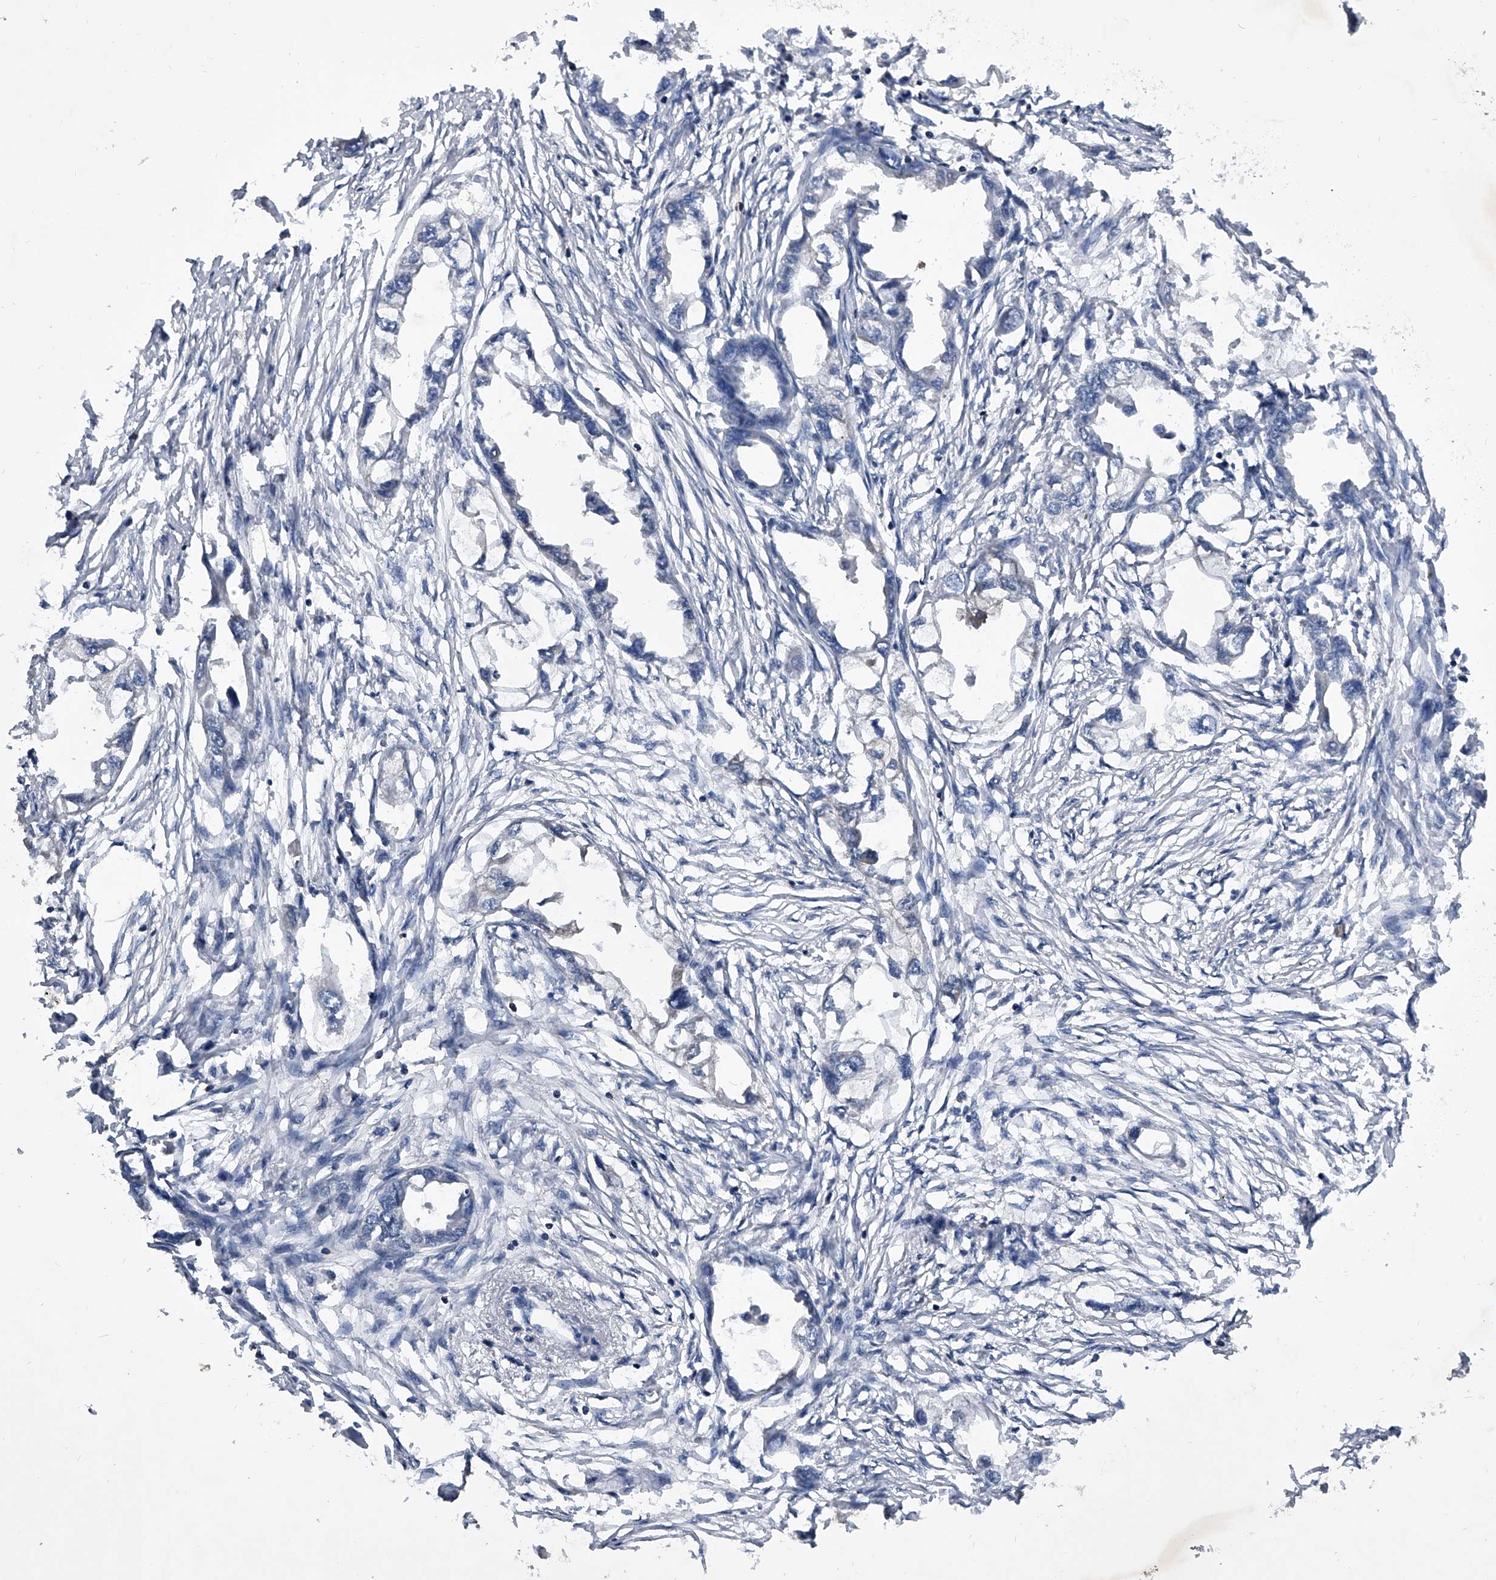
{"staining": {"intensity": "negative", "quantity": "none", "location": "none"}, "tissue": "endometrial cancer", "cell_type": "Tumor cells", "image_type": "cancer", "snomed": [{"axis": "morphology", "description": "Adenocarcinoma, NOS"}, {"axis": "morphology", "description": "Adenocarcinoma, metastatic, NOS"}, {"axis": "topography", "description": "Adipose tissue"}, {"axis": "topography", "description": "Endometrium"}], "caption": "IHC photomicrograph of neoplastic tissue: endometrial metastatic adenocarcinoma stained with DAB exhibits no significant protein expression in tumor cells.", "gene": "ZNF30", "patient": {"sex": "female", "age": 67}}